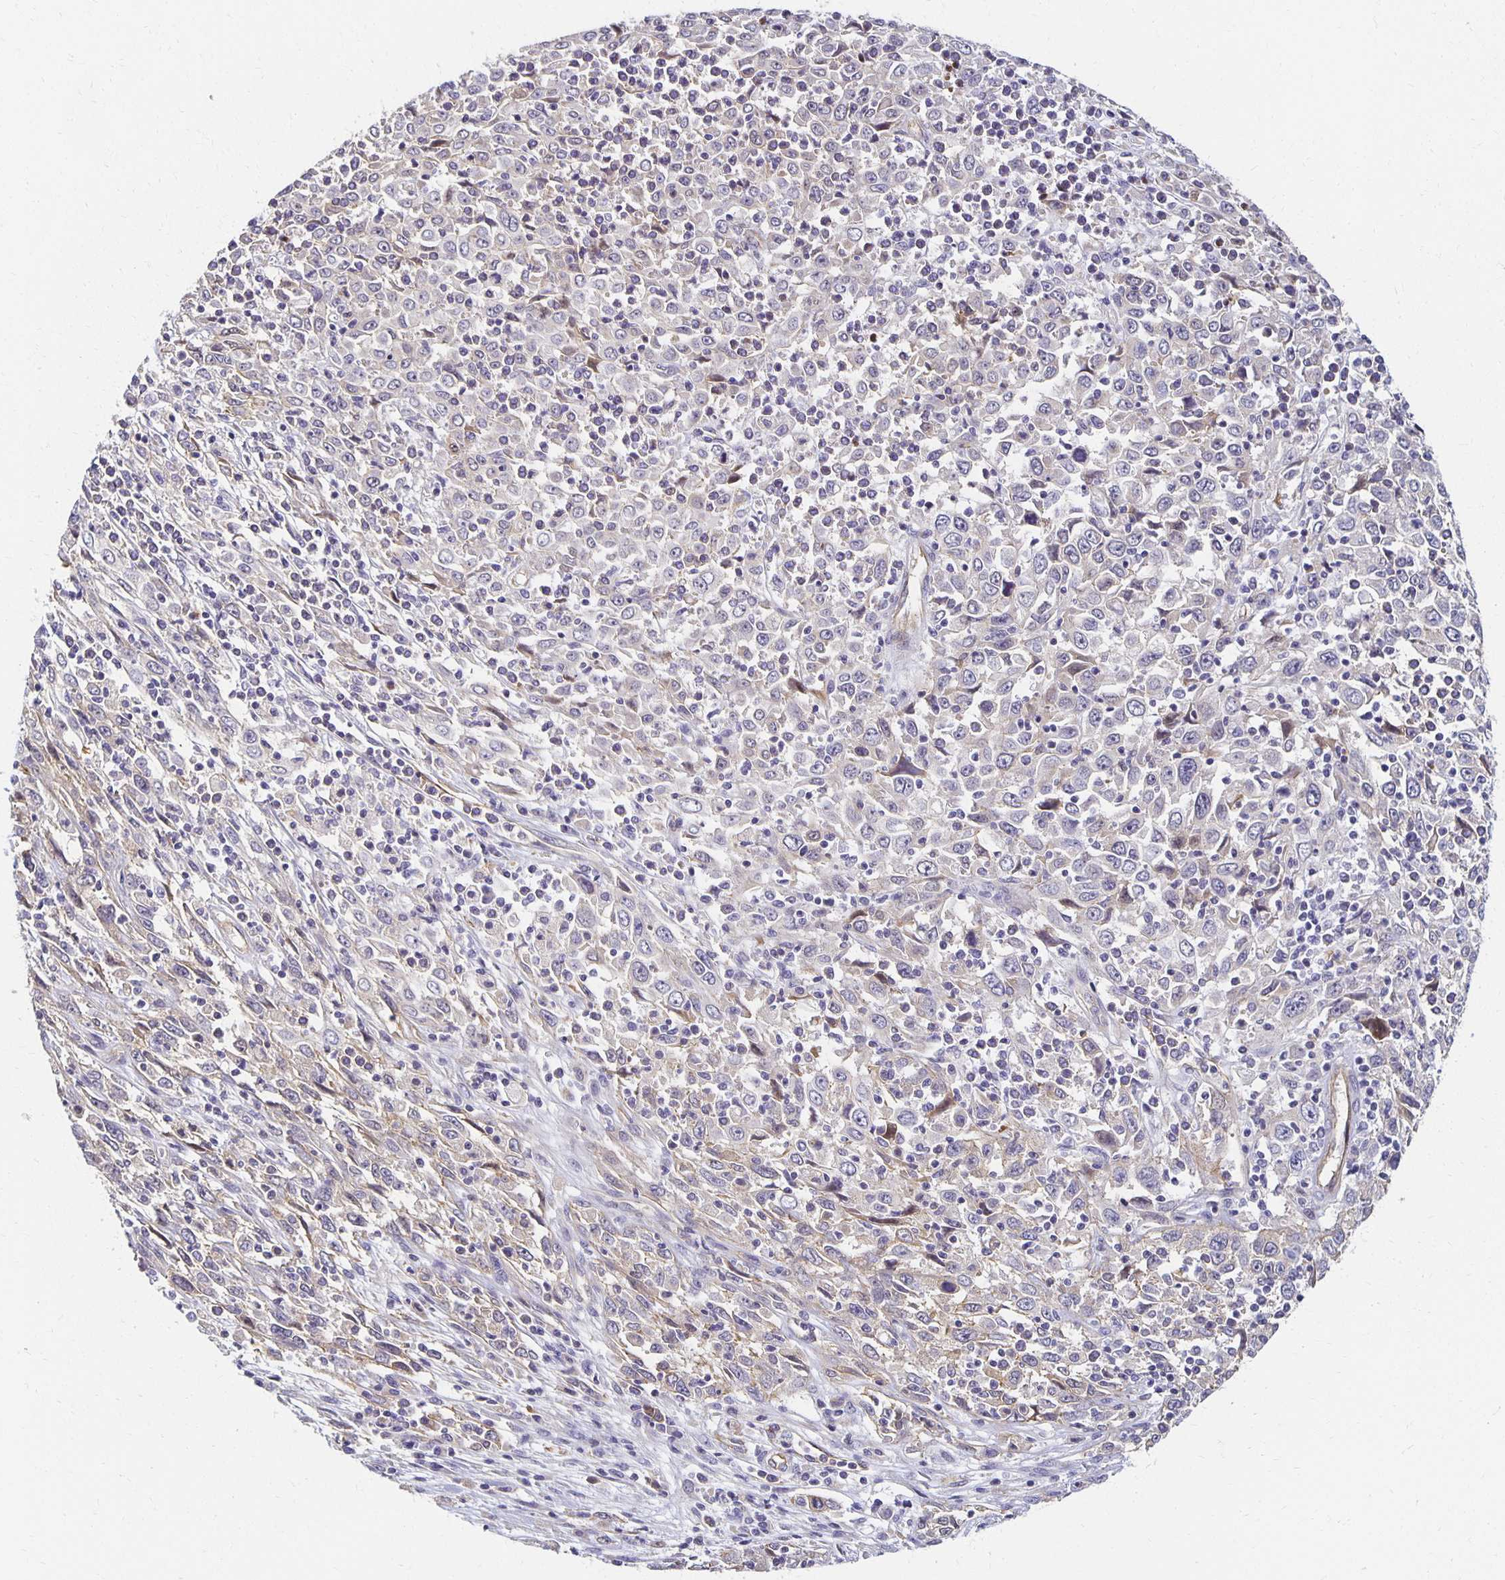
{"staining": {"intensity": "negative", "quantity": "none", "location": "none"}, "tissue": "cervical cancer", "cell_type": "Tumor cells", "image_type": "cancer", "snomed": [{"axis": "morphology", "description": "Adenocarcinoma, NOS"}, {"axis": "topography", "description": "Cervix"}], "caption": "Immunohistochemistry (IHC) micrograph of neoplastic tissue: human cervical cancer stained with DAB shows no significant protein positivity in tumor cells.", "gene": "SORL1", "patient": {"sex": "female", "age": 40}}